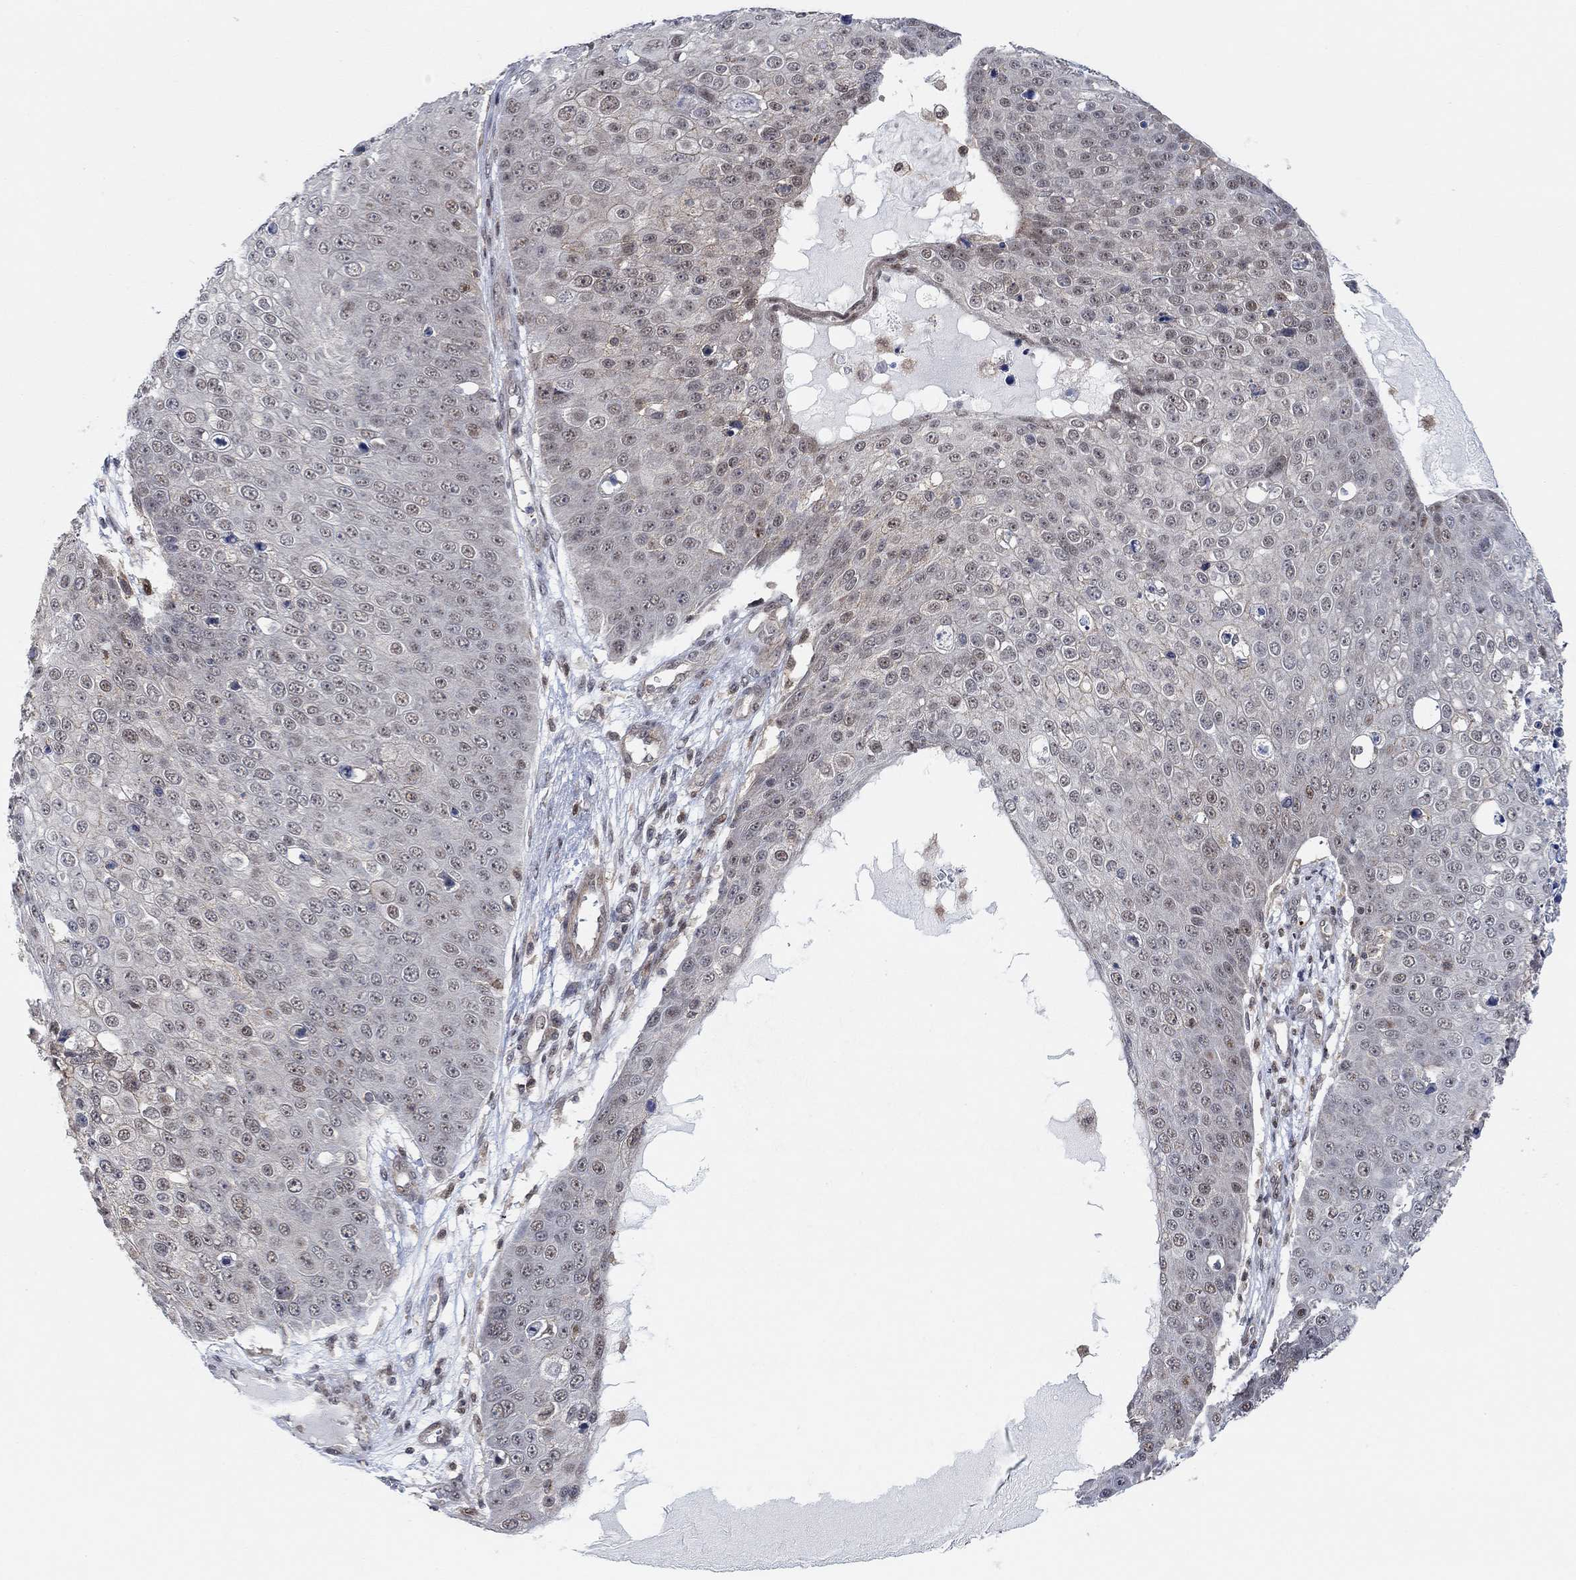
{"staining": {"intensity": "negative", "quantity": "none", "location": "none"}, "tissue": "skin cancer", "cell_type": "Tumor cells", "image_type": "cancer", "snomed": [{"axis": "morphology", "description": "Squamous cell carcinoma, NOS"}, {"axis": "topography", "description": "Skin"}], "caption": "High magnification brightfield microscopy of squamous cell carcinoma (skin) stained with DAB (brown) and counterstained with hematoxylin (blue): tumor cells show no significant positivity.", "gene": "PWWP2B", "patient": {"sex": "male", "age": 71}}